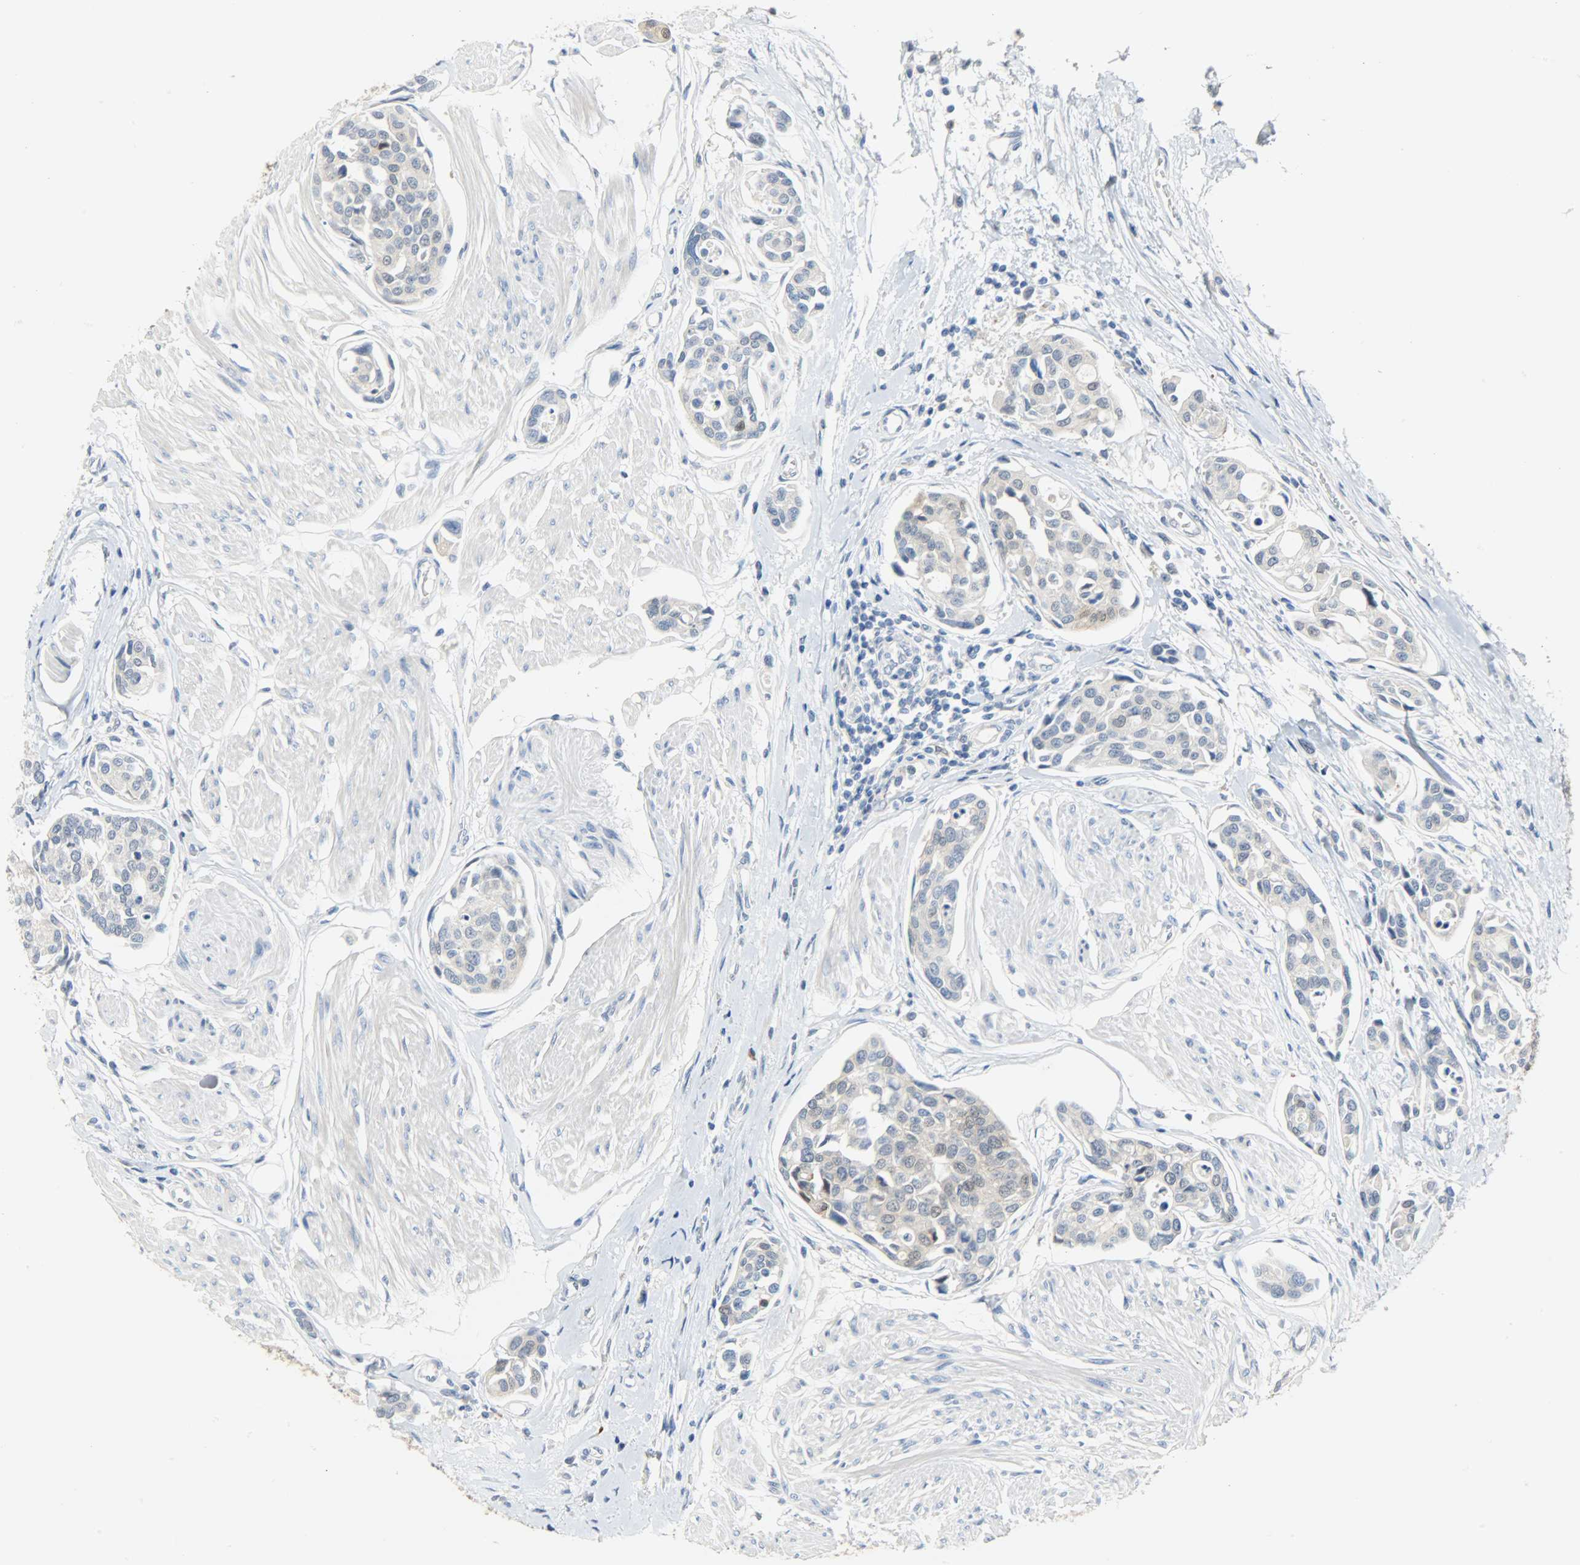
{"staining": {"intensity": "negative", "quantity": "none", "location": "none"}, "tissue": "urothelial cancer", "cell_type": "Tumor cells", "image_type": "cancer", "snomed": [{"axis": "morphology", "description": "Urothelial carcinoma, High grade"}, {"axis": "topography", "description": "Urinary bladder"}], "caption": "An IHC photomicrograph of urothelial cancer is shown. There is no staining in tumor cells of urothelial cancer.", "gene": "EIF4EBP1", "patient": {"sex": "male", "age": 78}}